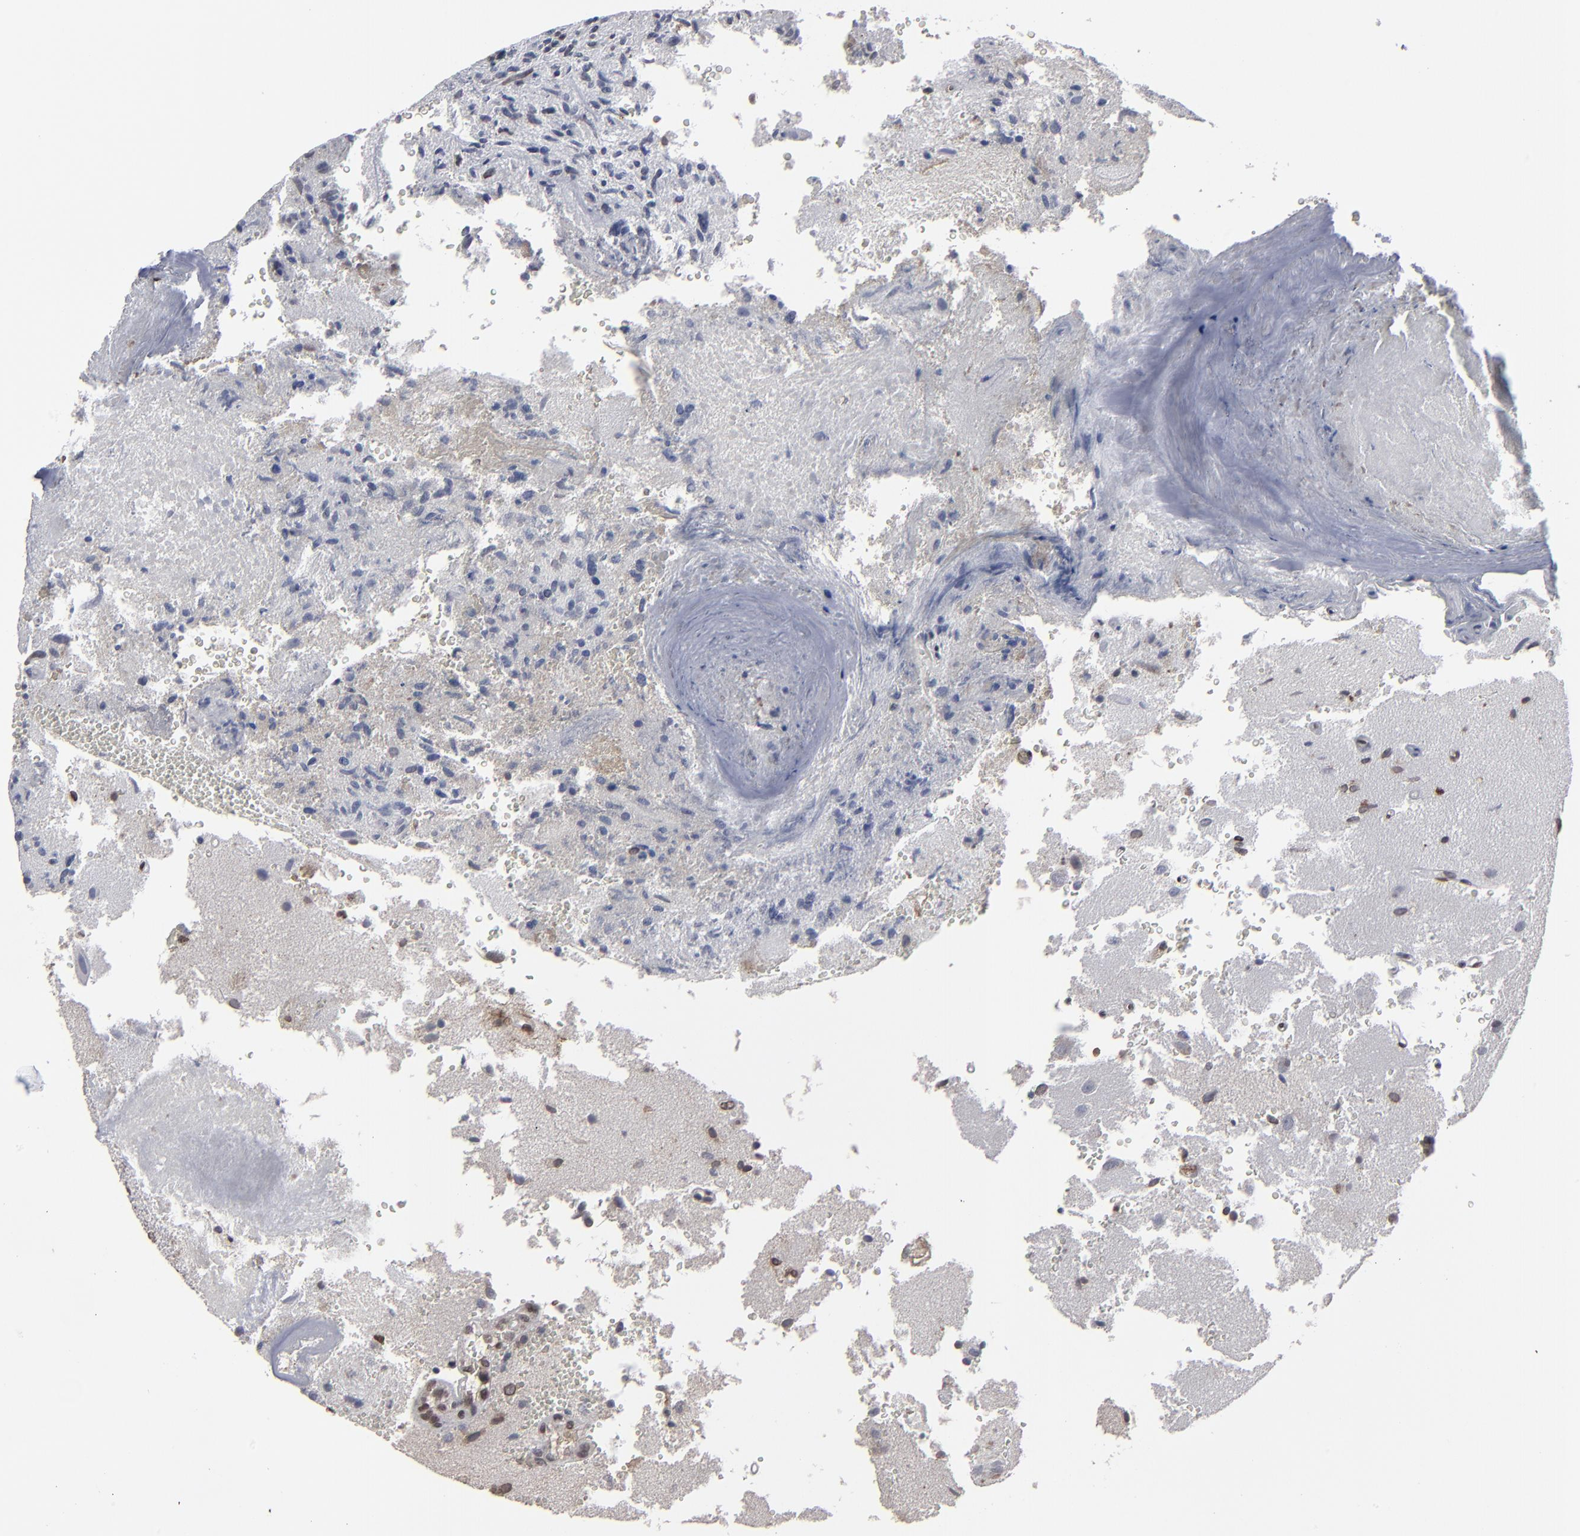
{"staining": {"intensity": "moderate", "quantity": "<25%", "location": "nuclear"}, "tissue": "glioma", "cell_type": "Tumor cells", "image_type": "cancer", "snomed": [{"axis": "morphology", "description": "Normal tissue, NOS"}, {"axis": "morphology", "description": "Glioma, malignant, High grade"}, {"axis": "topography", "description": "Cerebral cortex"}], "caption": "Protein expression analysis of glioma reveals moderate nuclear expression in about <25% of tumor cells. (Stains: DAB in brown, nuclei in blue, Microscopy: brightfield microscopy at high magnification).", "gene": "BAZ1A", "patient": {"sex": "male", "age": 75}}